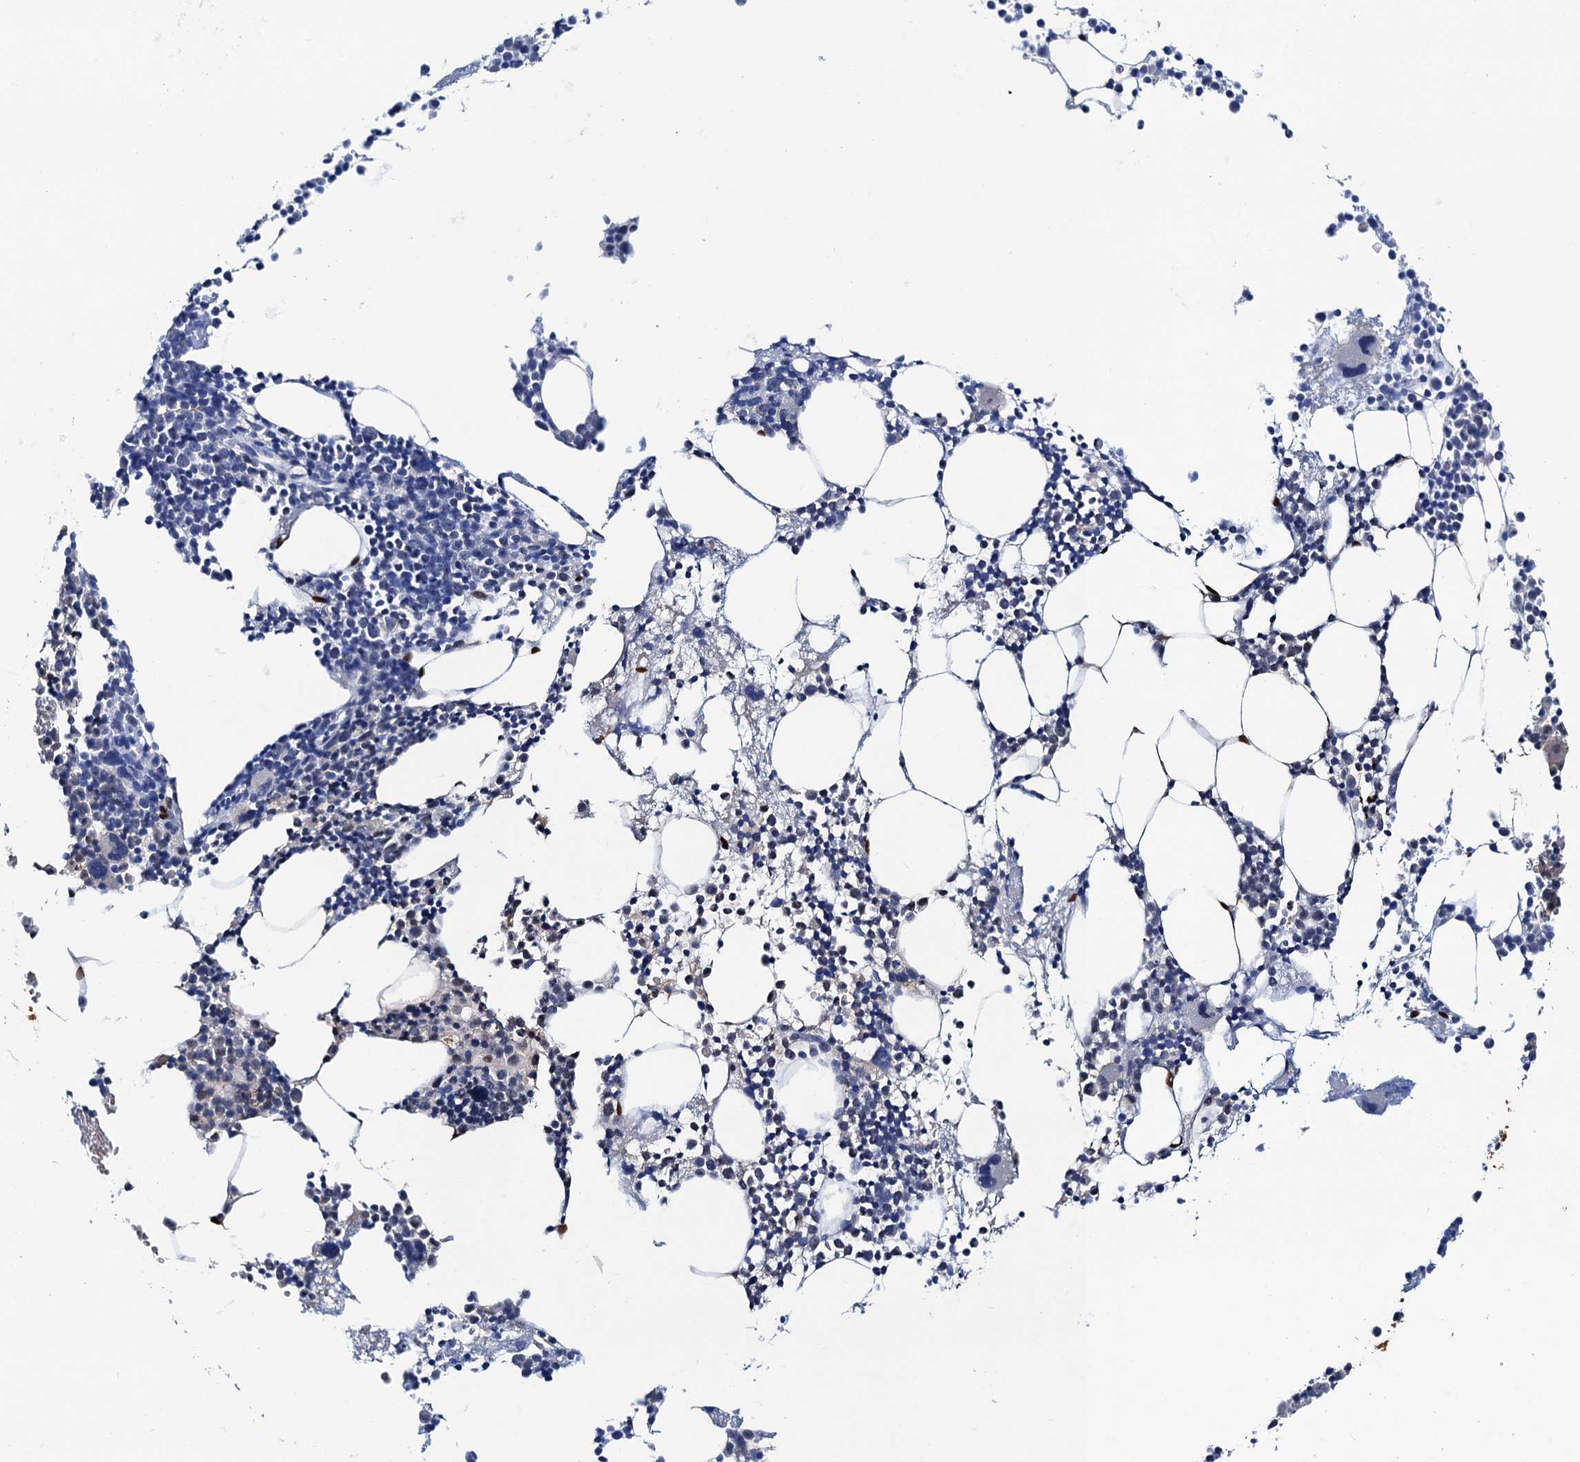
{"staining": {"intensity": "weak", "quantity": "<25%", "location": "cytoplasmic/membranous"}, "tissue": "bone marrow", "cell_type": "Hematopoietic cells", "image_type": "normal", "snomed": [{"axis": "morphology", "description": "Normal tissue, NOS"}, {"axis": "topography", "description": "Bone marrow"}], "caption": "This image is of benign bone marrow stained with immunohistochemistry (IHC) to label a protein in brown with the nuclei are counter-stained blue. There is no positivity in hematopoietic cells.", "gene": "FAH", "patient": {"sex": "female", "age": 52}}